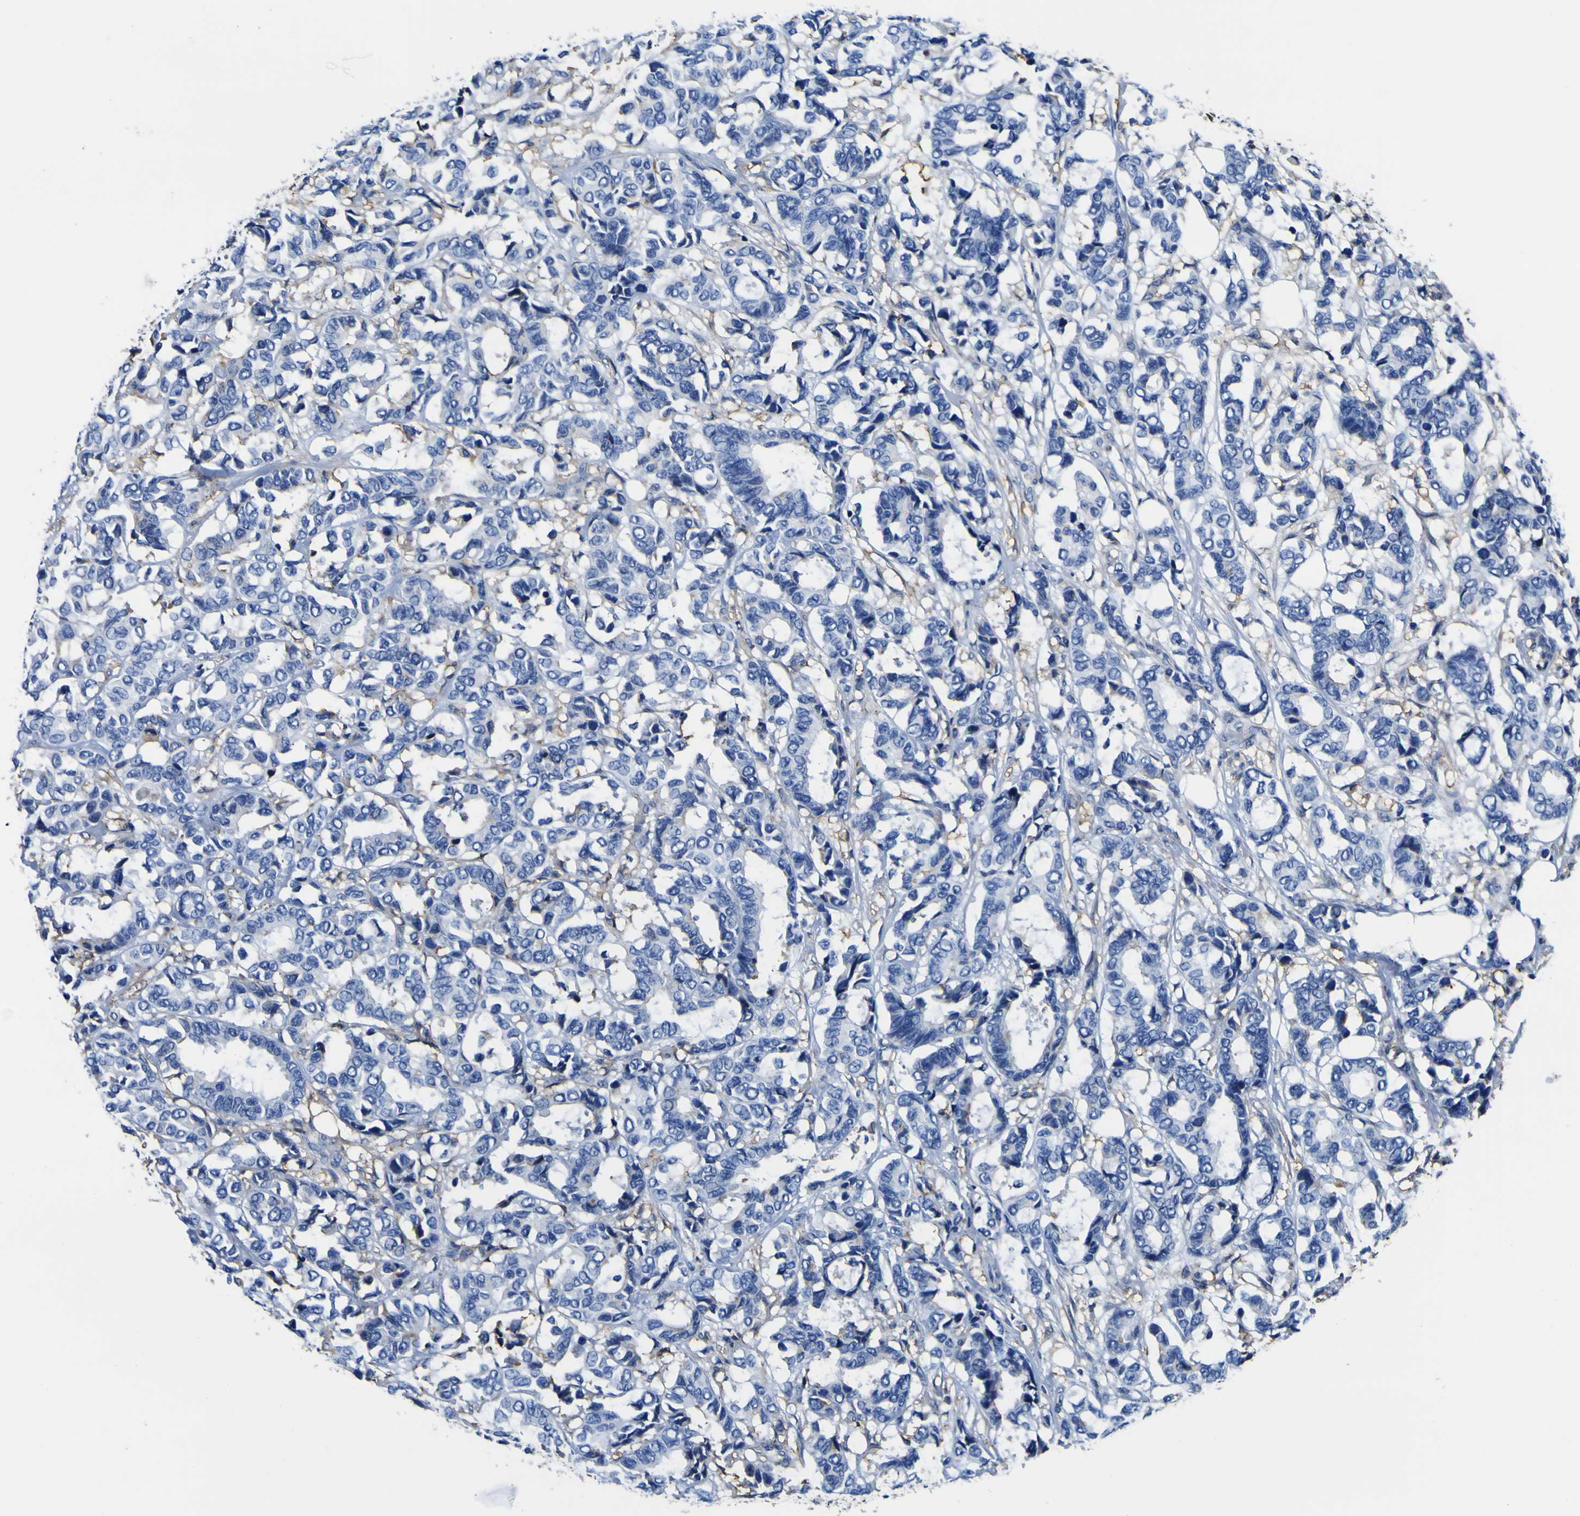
{"staining": {"intensity": "negative", "quantity": "none", "location": "none"}, "tissue": "breast cancer", "cell_type": "Tumor cells", "image_type": "cancer", "snomed": [{"axis": "morphology", "description": "Duct carcinoma"}, {"axis": "topography", "description": "Breast"}], "caption": "Tumor cells are negative for protein expression in human breast cancer (invasive ductal carcinoma).", "gene": "PXDN", "patient": {"sex": "female", "age": 87}}